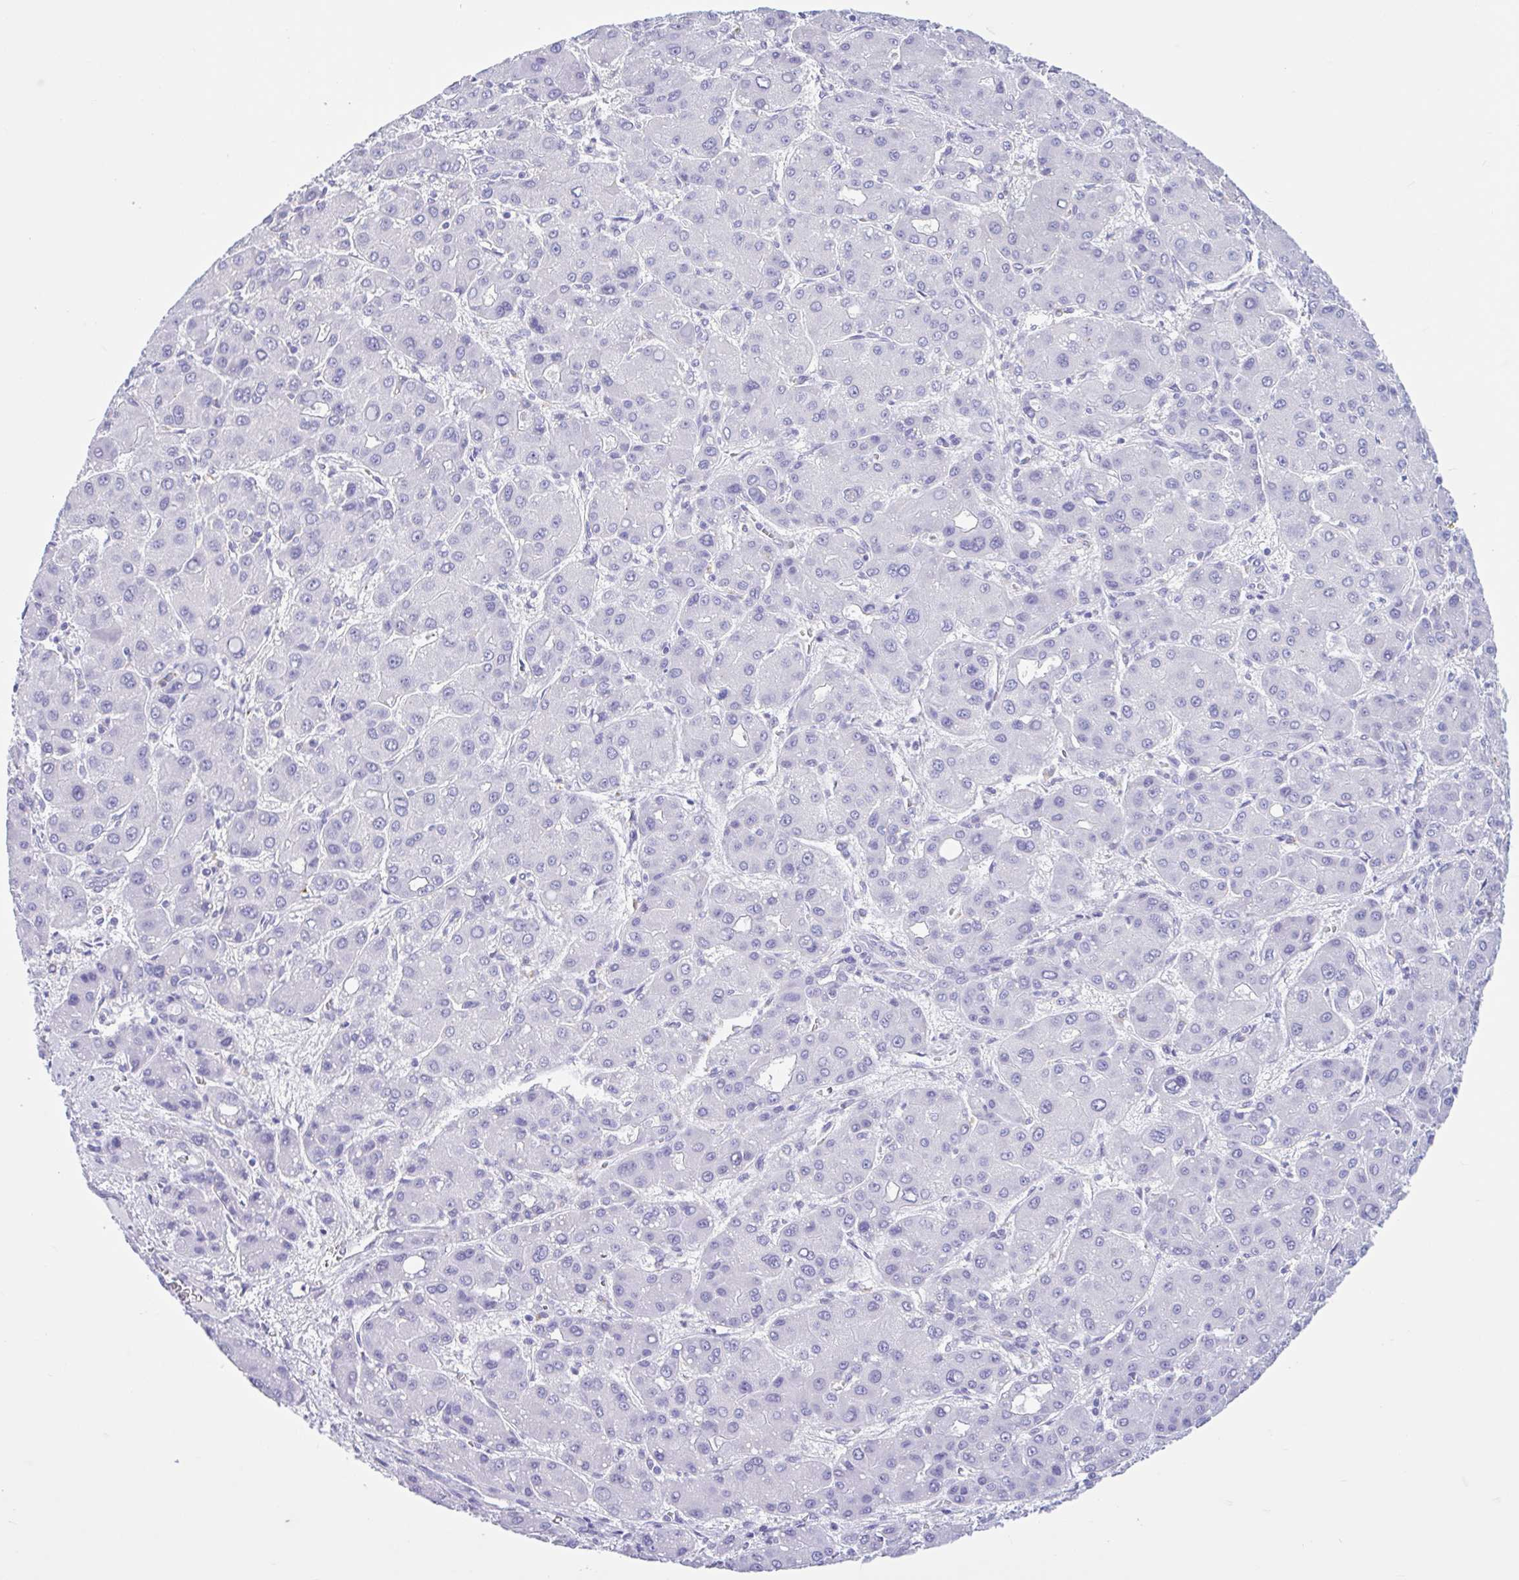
{"staining": {"intensity": "negative", "quantity": "none", "location": "none"}, "tissue": "liver cancer", "cell_type": "Tumor cells", "image_type": "cancer", "snomed": [{"axis": "morphology", "description": "Carcinoma, Hepatocellular, NOS"}, {"axis": "topography", "description": "Liver"}], "caption": "Liver cancer (hepatocellular carcinoma) was stained to show a protein in brown. There is no significant staining in tumor cells.", "gene": "OR4N4", "patient": {"sex": "male", "age": 55}}